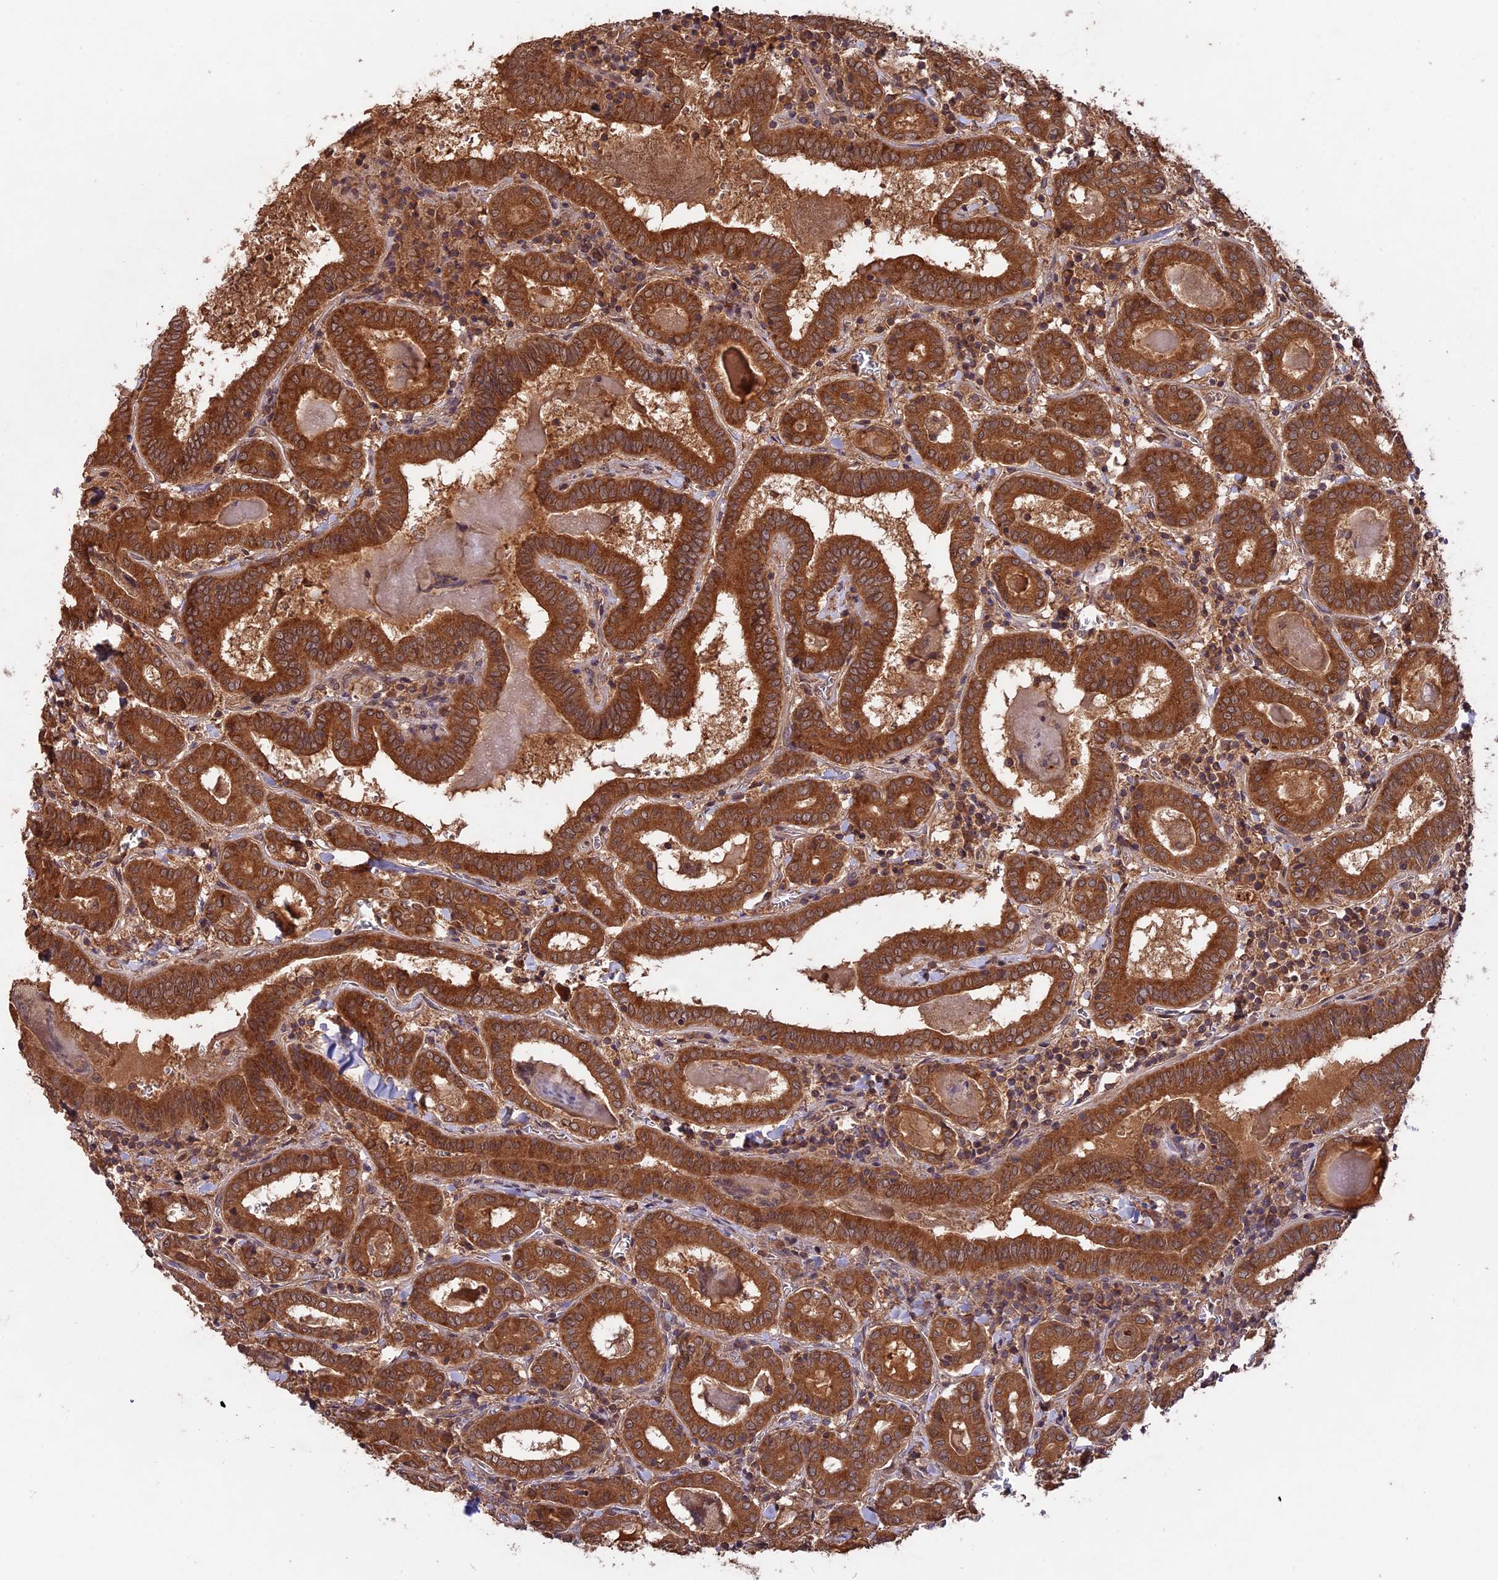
{"staining": {"intensity": "strong", "quantity": ">75%", "location": "cytoplasmic/membranous"}, "tissue": "thyroid cancer", "cell_type": "Tumor cells", "image_type": "cancer", "snomed": [{"axis": "morphology", "description": "Papillary adenocarcinoma, NOS"}, {"axis": "topography", "description": "Thyroid gland"}], "caption": "Protein analysis of thyroid cancer (papillary adenocarcinoma) tissue demonstrates strong cytoplasmic/membranous positivity in about >75% of tumor cells. (Stains: DAB in brown, nuclei in blue, Microscopy: brightfield microscopy at high magnification).", "gene": "CHAC1", "patient": {"sex": "female", "age": 72}}